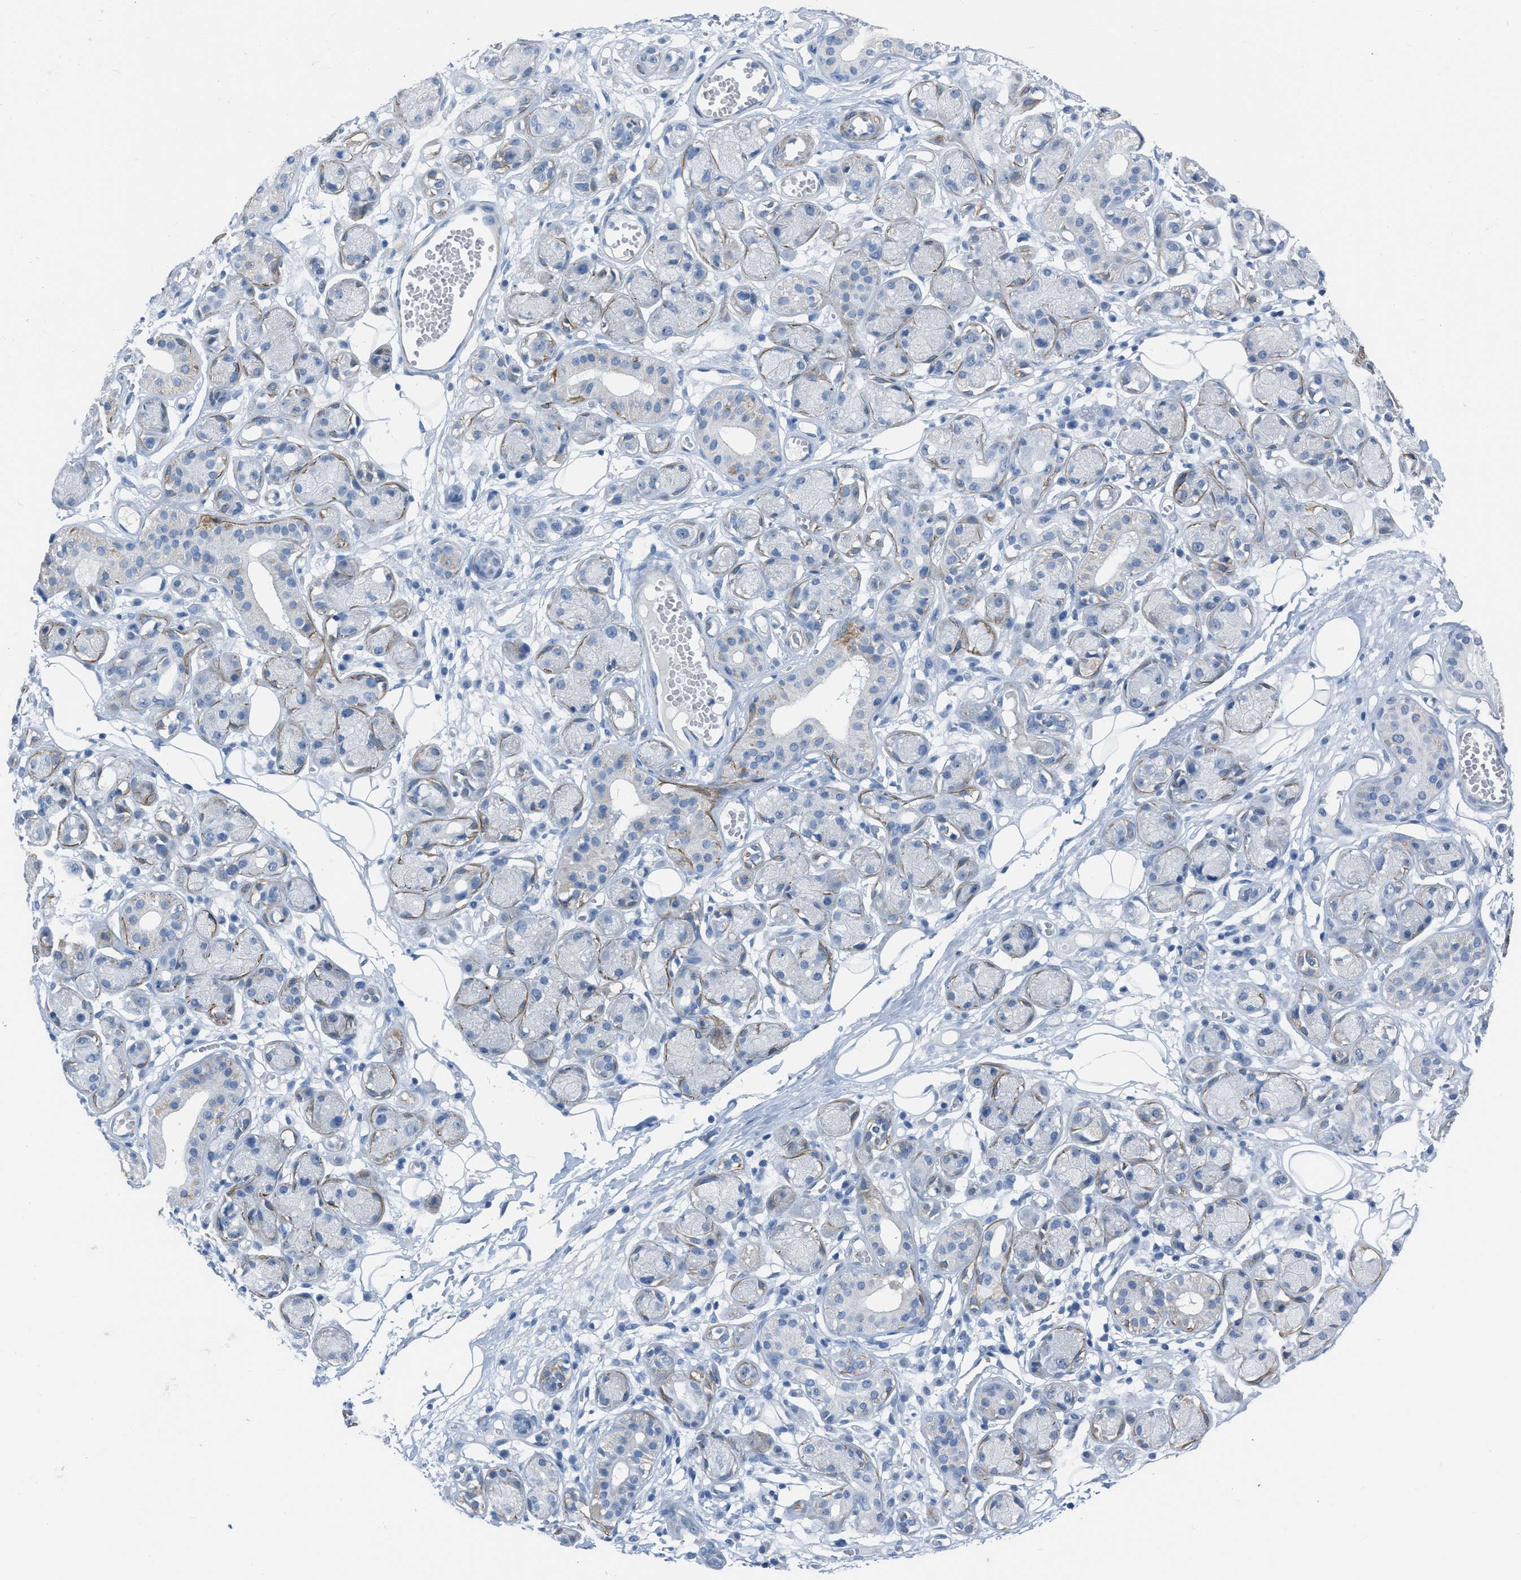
{"staining": {"intensity": "negative", "quantity": "none", "location": "none"}, "tissue": "adipose tissue", "cell_type": "Adipocytes", "image_type": "normal", "snomed": [{"axis": "morphology", "description": "Normal tissue, NOS"}, {"axis": "morphology", "description": "Inflammation, NOS"}, {"axis": "topography", "description": "Salivary gland"}, {"axis": "topography", "description": "Peripheral nerve tissue"}], "caption": "Immunohistochemistry (IHC) of unremarkable human adipose tissue displays no positivity in adipocytes. (DAB (3,3'-diaminobenzidine) immunohistochemistry (IHC) with hematoxylin counter stain).", "gene": "SPATC1L", "patient": {"sex": "female", "age": 75}}